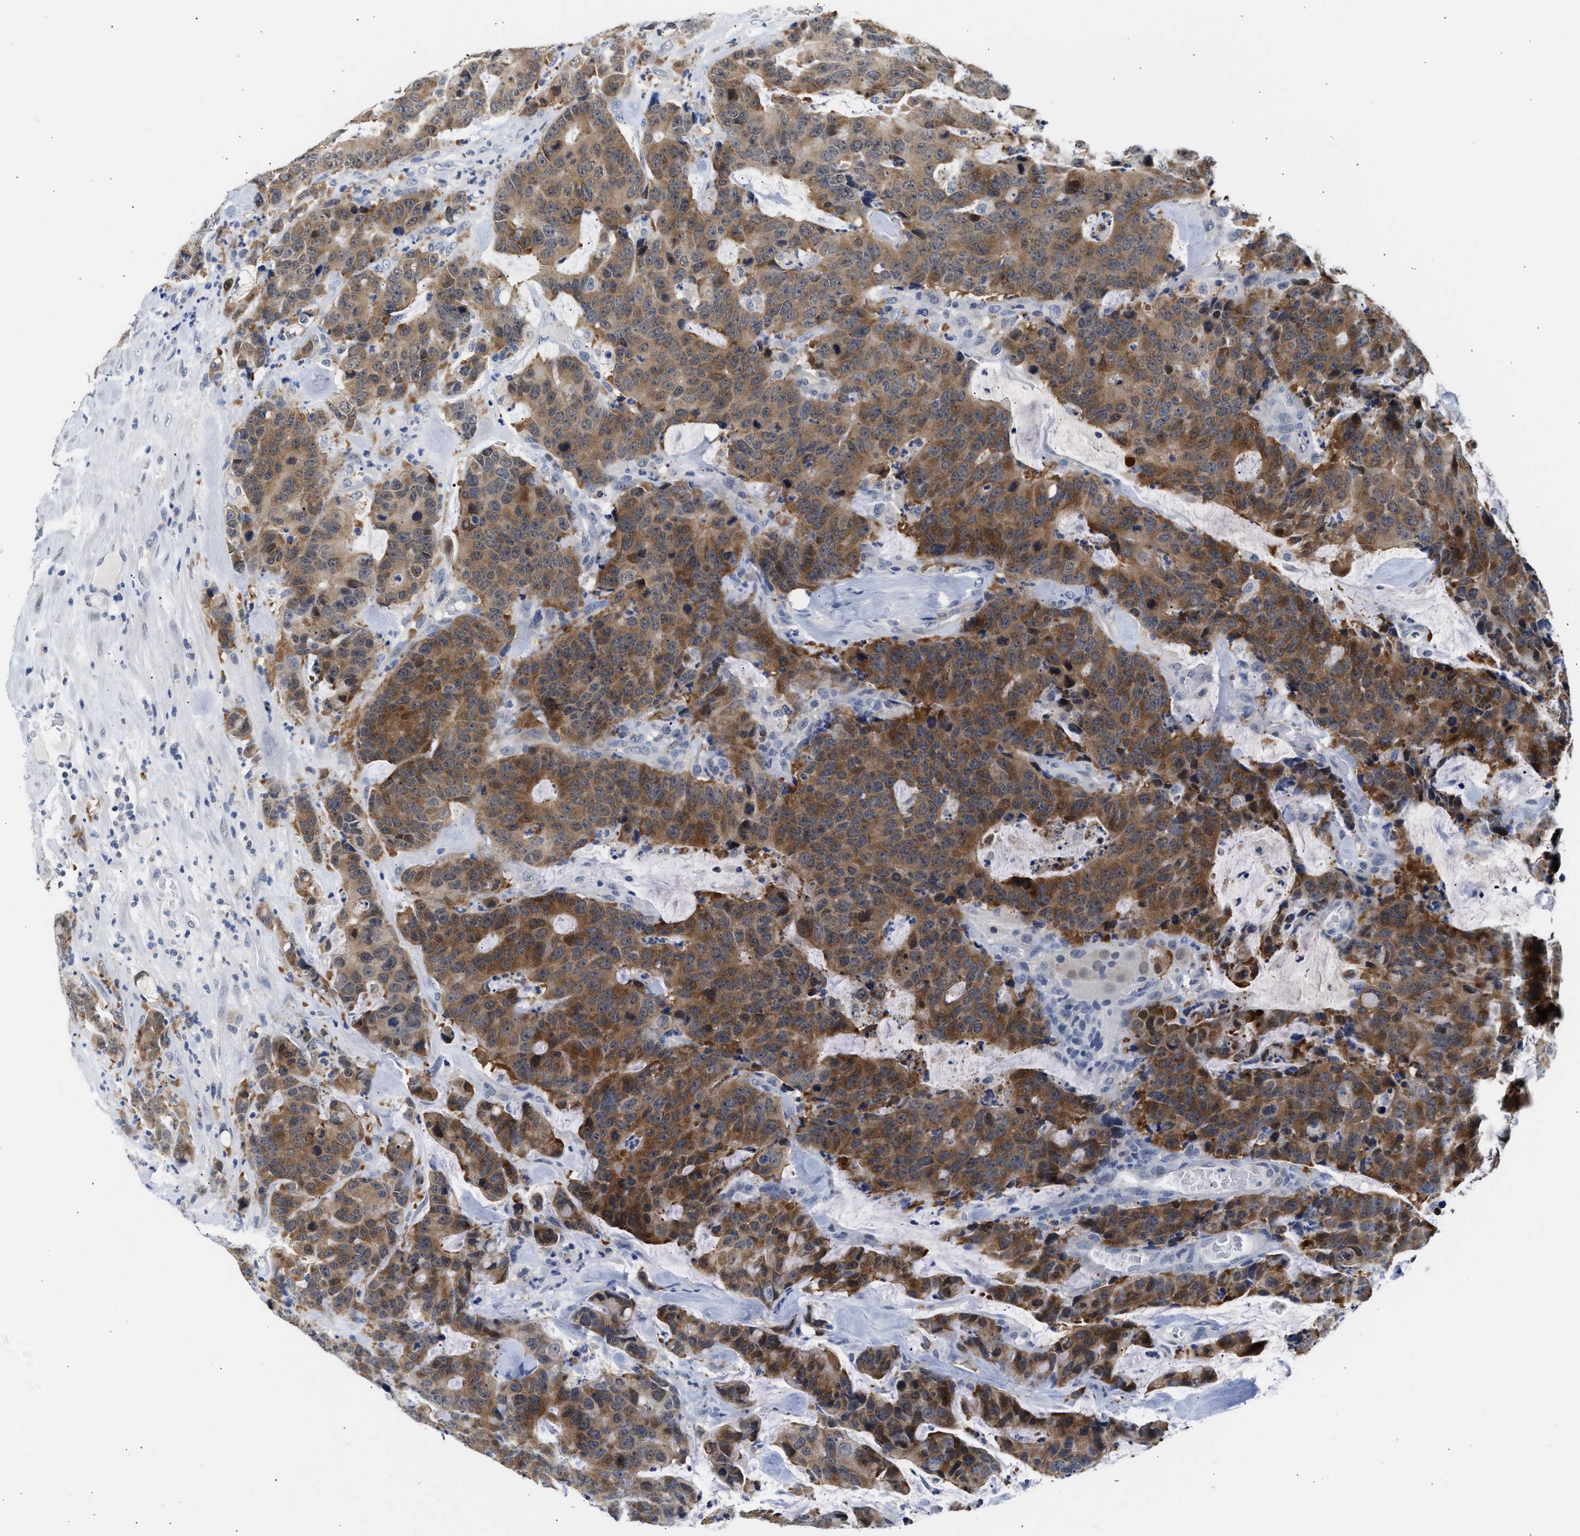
{"staining": {"intensity": "moderate", "quantity": ">75%", "location": "cytoplasmic/membranous"}, "tissue": "colorectal cancer", "cell_type": "Tumor cells", "image_type": "cancer", "snomed": [{"axis": "morphology", "description": "Adenocarcinoma, NOS"}, {"axis": "topography", "description": "Colon"}], "caption": "An immunohistochemistry image of tumor tissue is shown. Protein staining in brown labels moderate cytoplasmic/membranous positivity in colorectal cancer (adenocarcinoma) within tumor cells. (IHC, brightfield microscopy, high magnification).", "gene": "PPM1L", "patient": {"sex": "female", "age": 86}}